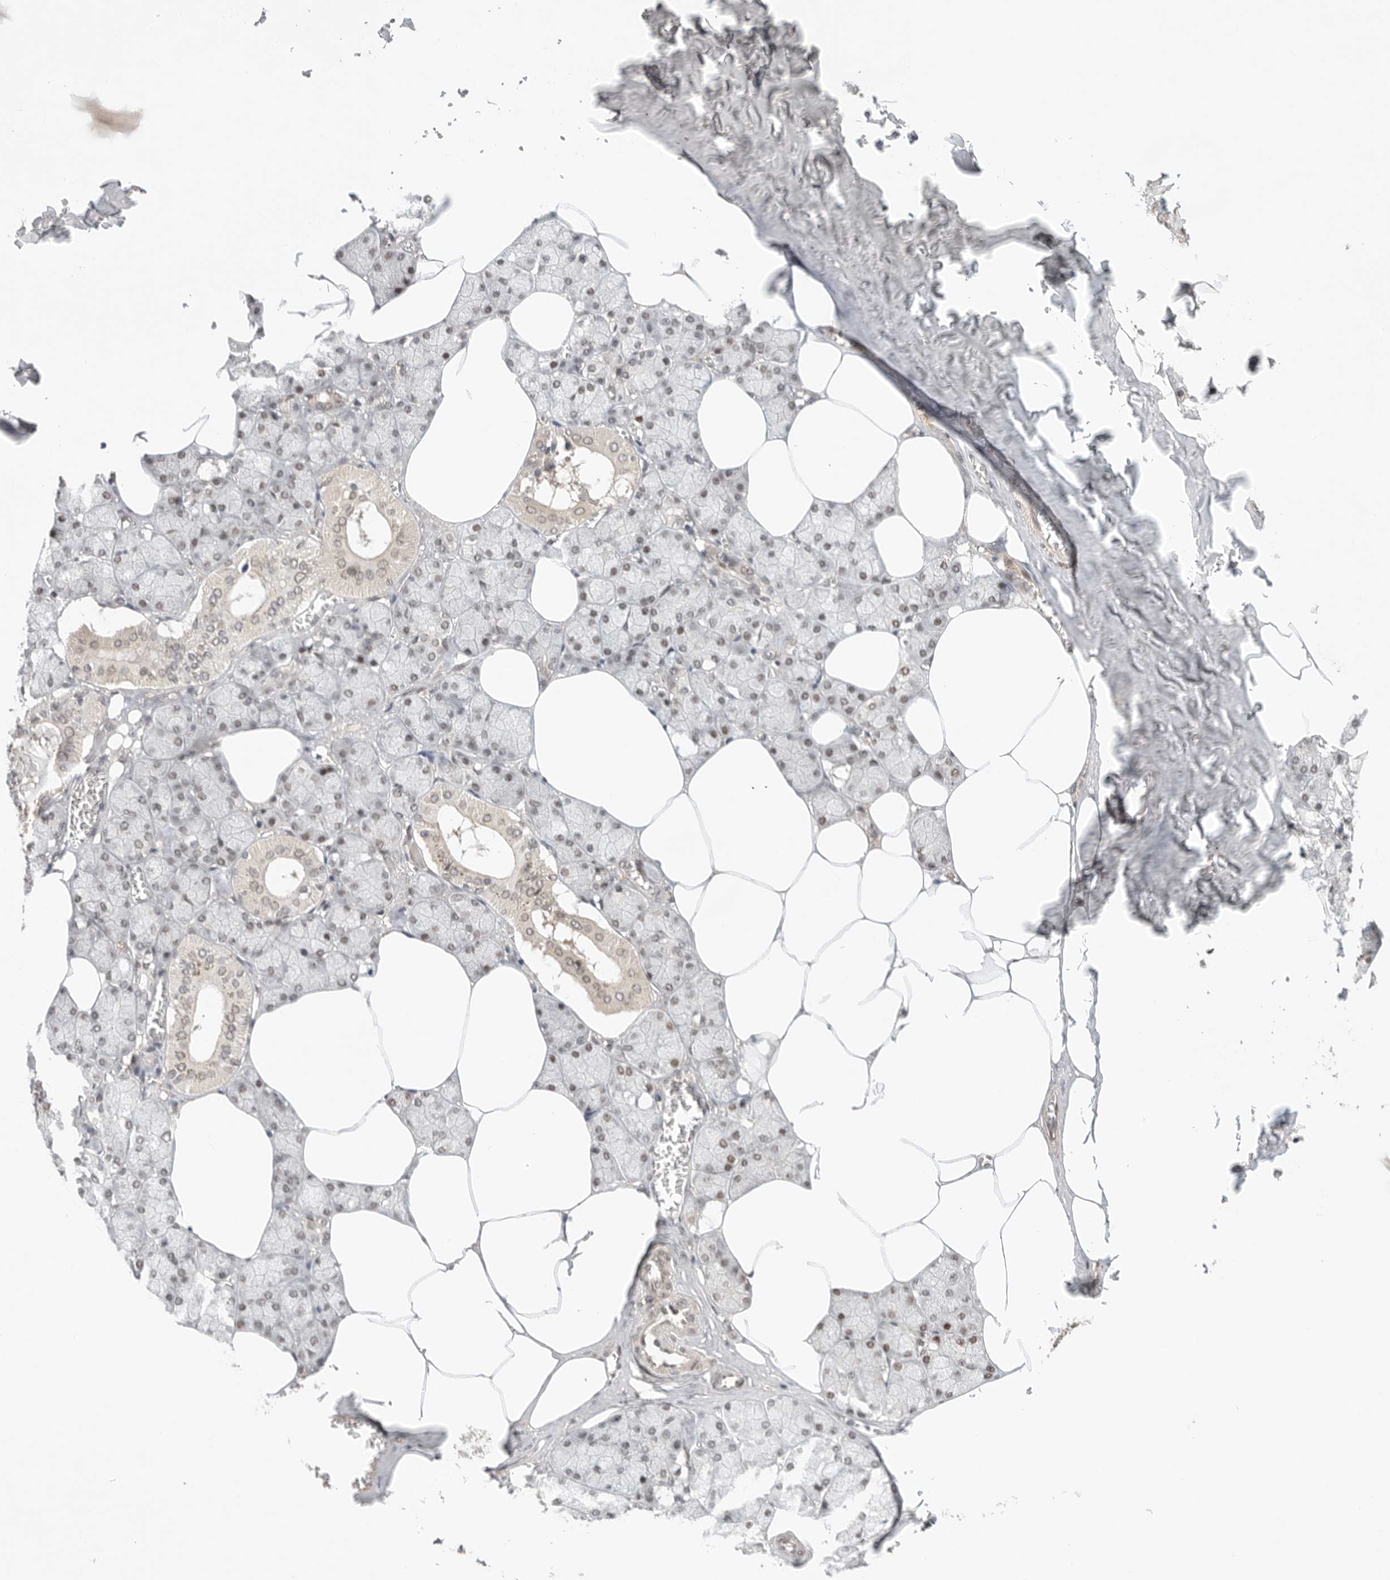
{"staining": {"intensity": "moderate", "quantity": "25%-75%", "location": "cytoplasmic/membranous,nuclear"}, "tissue": "salivary gland", "cell_type": "Glandular cells", "image_type": "normal", "snomed": [{"axis": "morphology", "description": "Normal tissue, NOS"}, {"axis": "topography", "description": "Salivary gland"}], "caption": "About 25%-75% of glandular cells in normal salivary gland show moderate cytoplasmic/membranous,nuclear protein expression as visualized by brown immunohistochemical staining.", "gene": "LEMD3", "patient": {"sex": "male", "age": 62}}